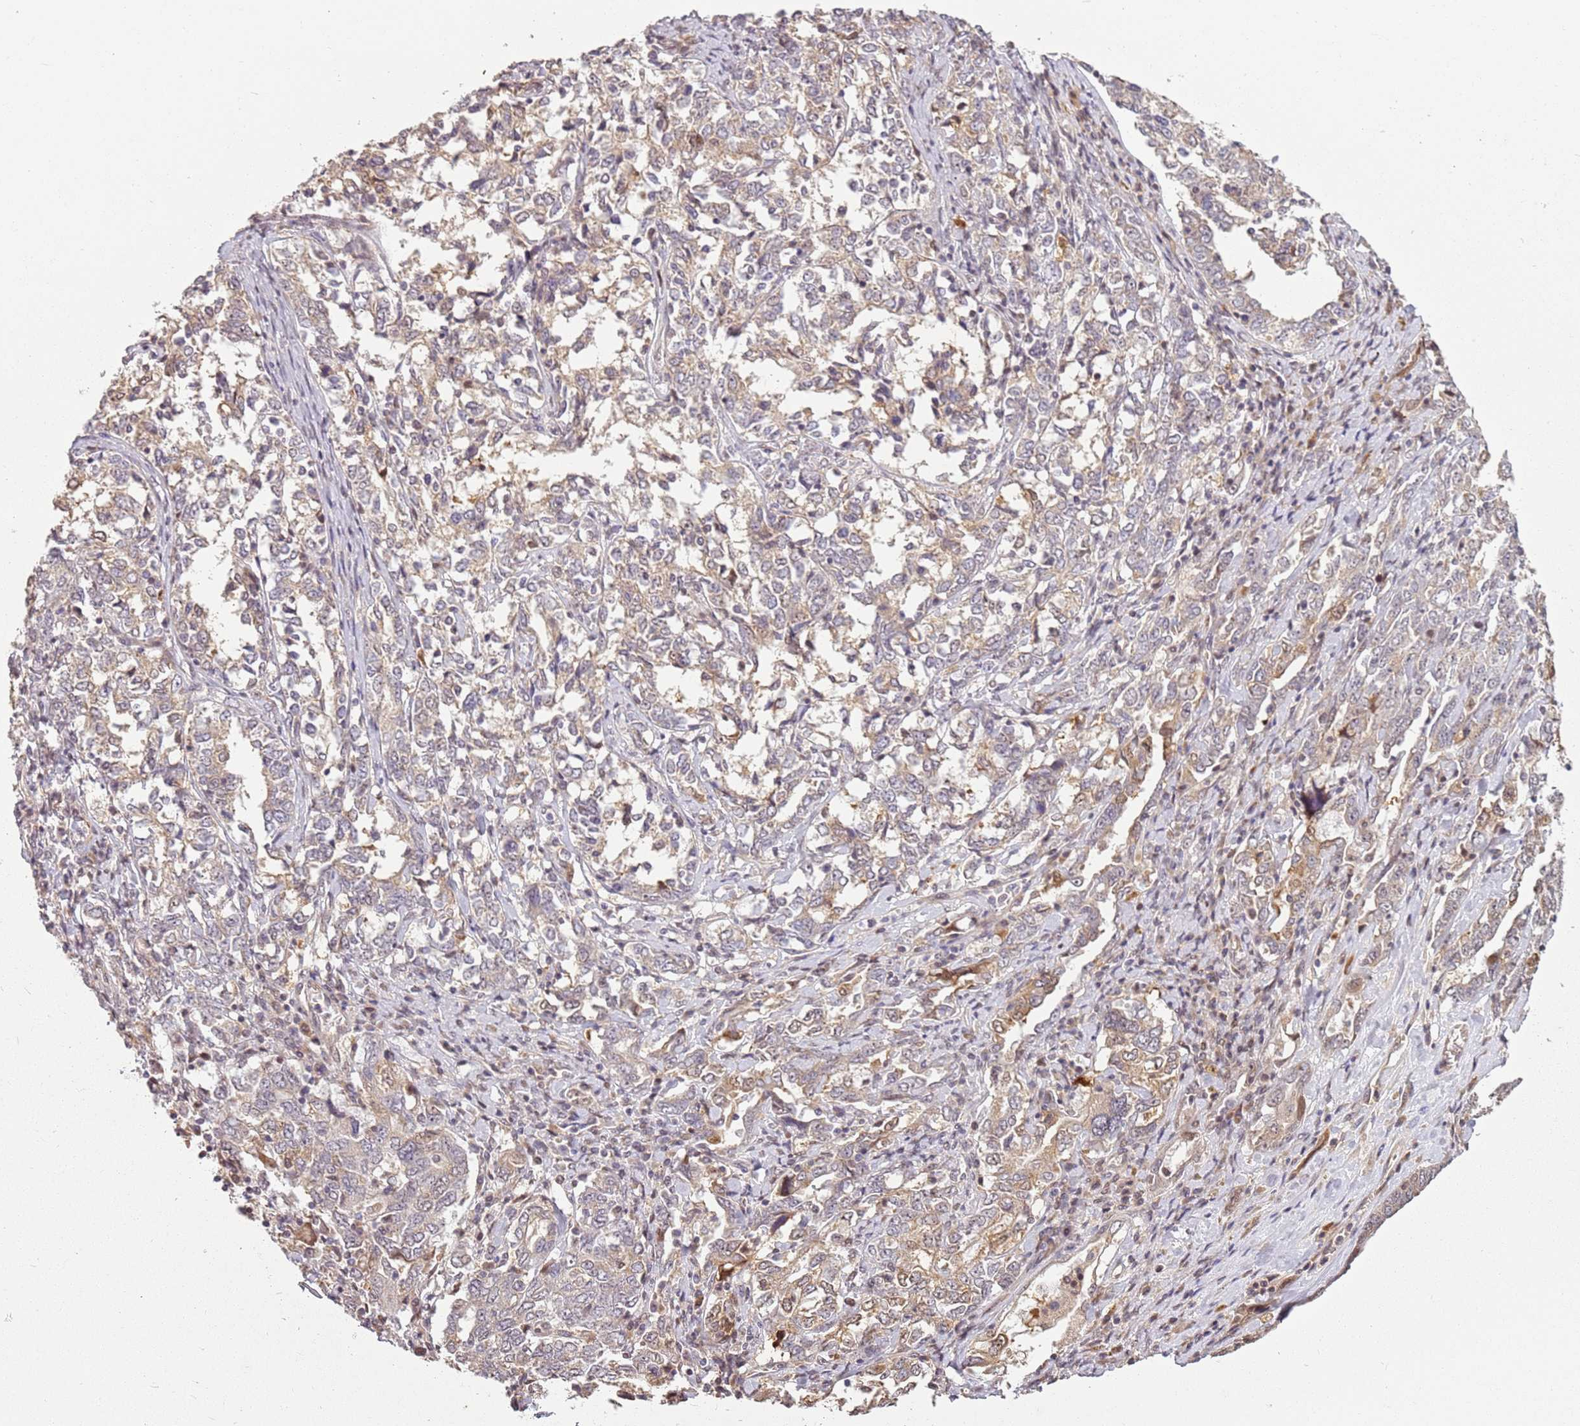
{"staining": {"intensity": "moderate", "quantity": "<25%", "location": "cytoplasmic/membranous"}, "tissue": "ovarian cancer", "cell_type": "Tumor cells", "image_type": "cancer", "snomed": [{"axis": "morphology", "description": "Carcinoma, endometroid"}, {"axis": "topography", "description": "Ovary"}], "caption": "Ovarian cancer stained with a protein marker demonstrates moderate staining in tumor cells.", "gene": "CHURC1", "patient": {"sex": "female", "age": 62}}